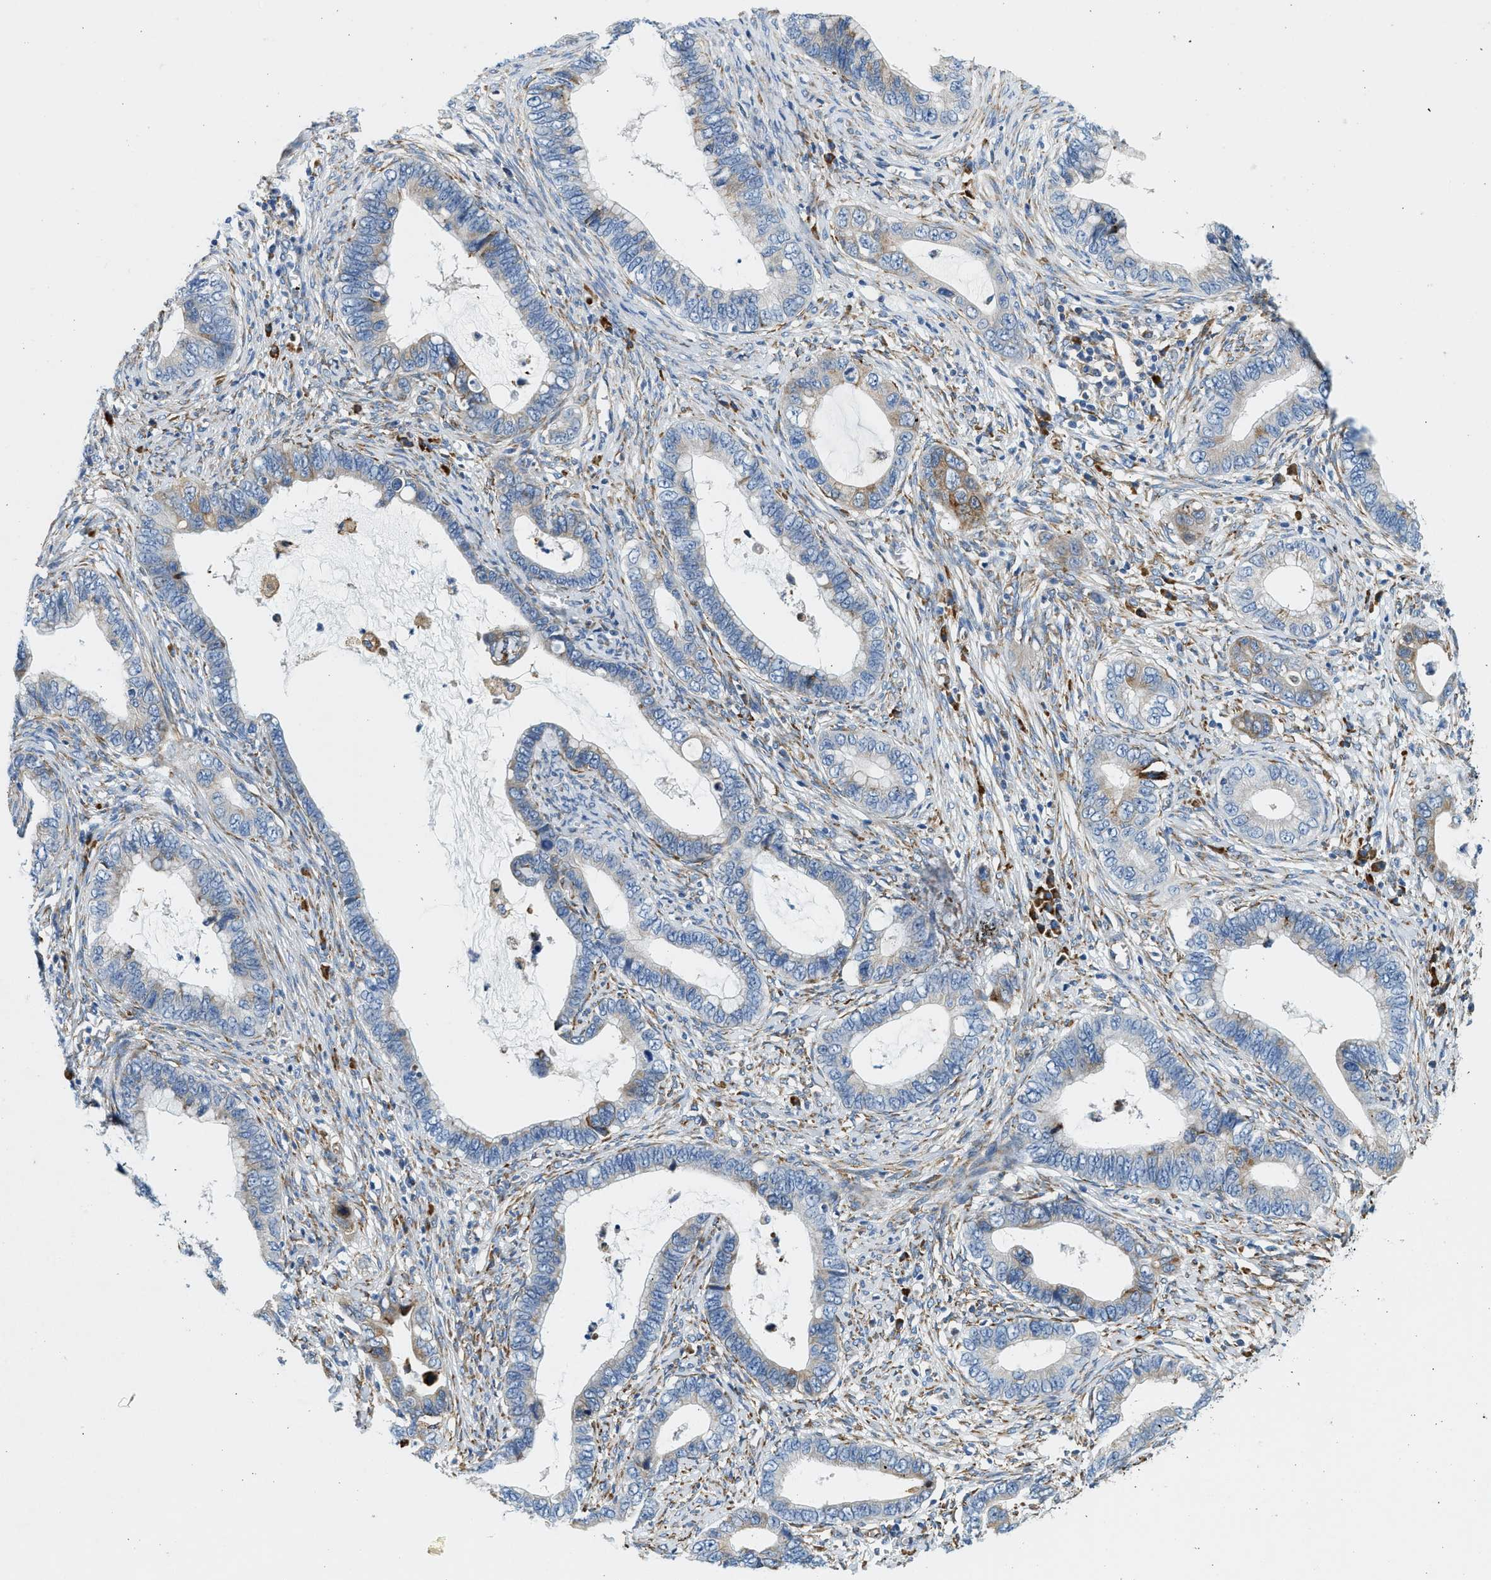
{"staining": {"intensity": "moderate", "quantity": "<25%", "location": "cytoplasmic/membranous"}, "tissue": "cervical cancer", "cell_type": "Tumor cells", "image_type": "cancer", "snomed": [{"axis": "morphology", "description": "Adenocarcinoma, NOS"}, {"axis": "topography", "description": "Cervix"}], "caption": "Immunohistochemical staining of human adenocarcinoma (cervical) demonstrates low levels of moderate cytoplasmic/membranous expression in about <25% of tumor cells.", "gene": "CNTN6", "patient": {"sex": "female", "age": 44}}